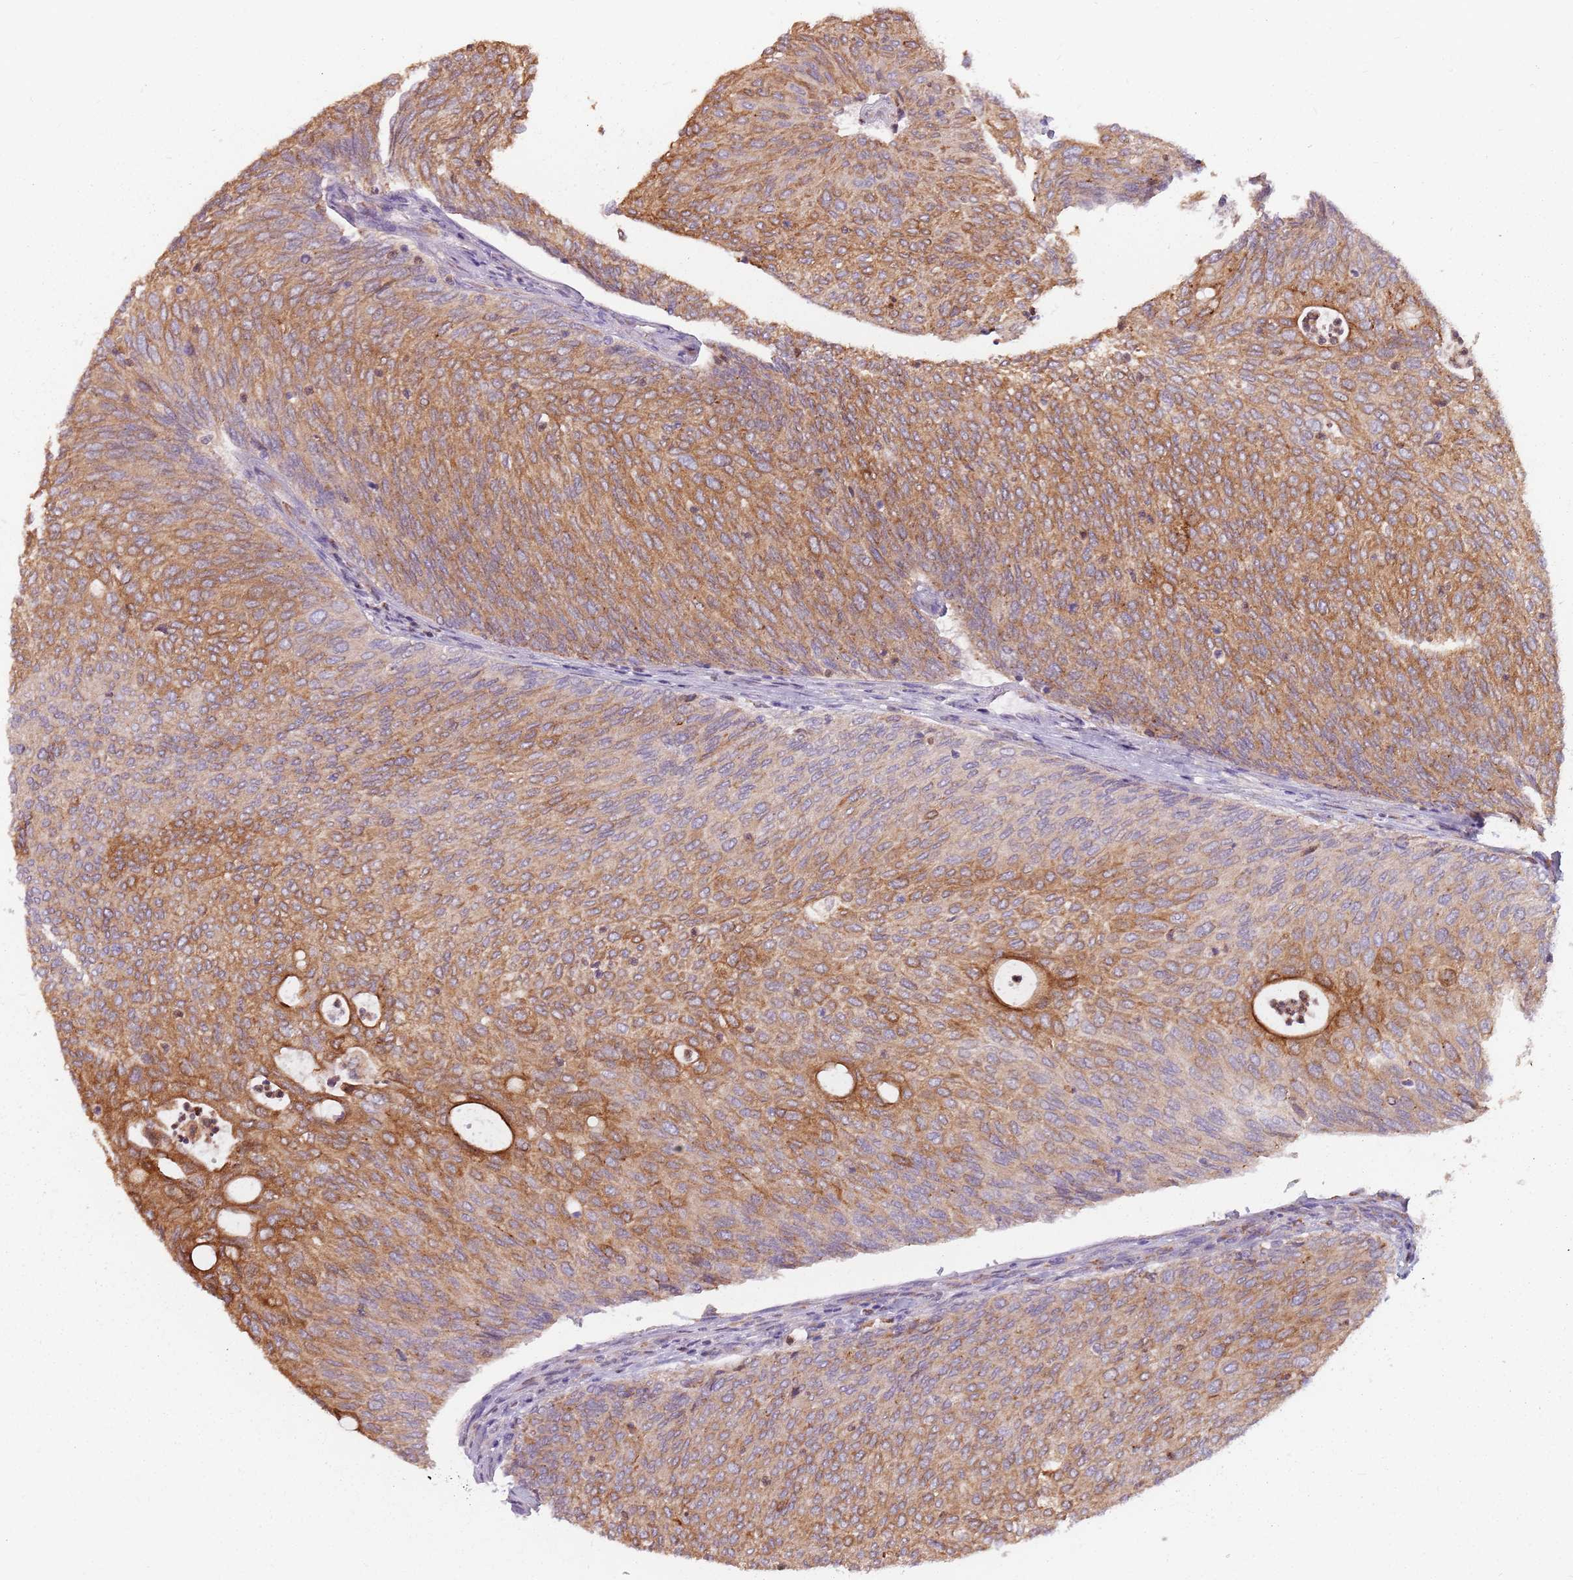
{"staining": {"intensity": "moderate", "quantity": ">75%", "location": "cytoplasmic/membranous"}, "tissue": "urothelial cancer", "cell_type": "Tumor cells", "image_type": "cancer", "snomed": [{"axis": "morphology", "description": "Urothelial carcinoma, Low grade"}, {"axis": "topography", "description": "Urinary bladder"}], "caption": "Protein expression analysis of human urothelial cancer reveals moderate cytoplasmic/membranous positivity in about >75% of tumor cells.", "gene": "RPS9", "patient": {"sex": "female", "age": 79}}